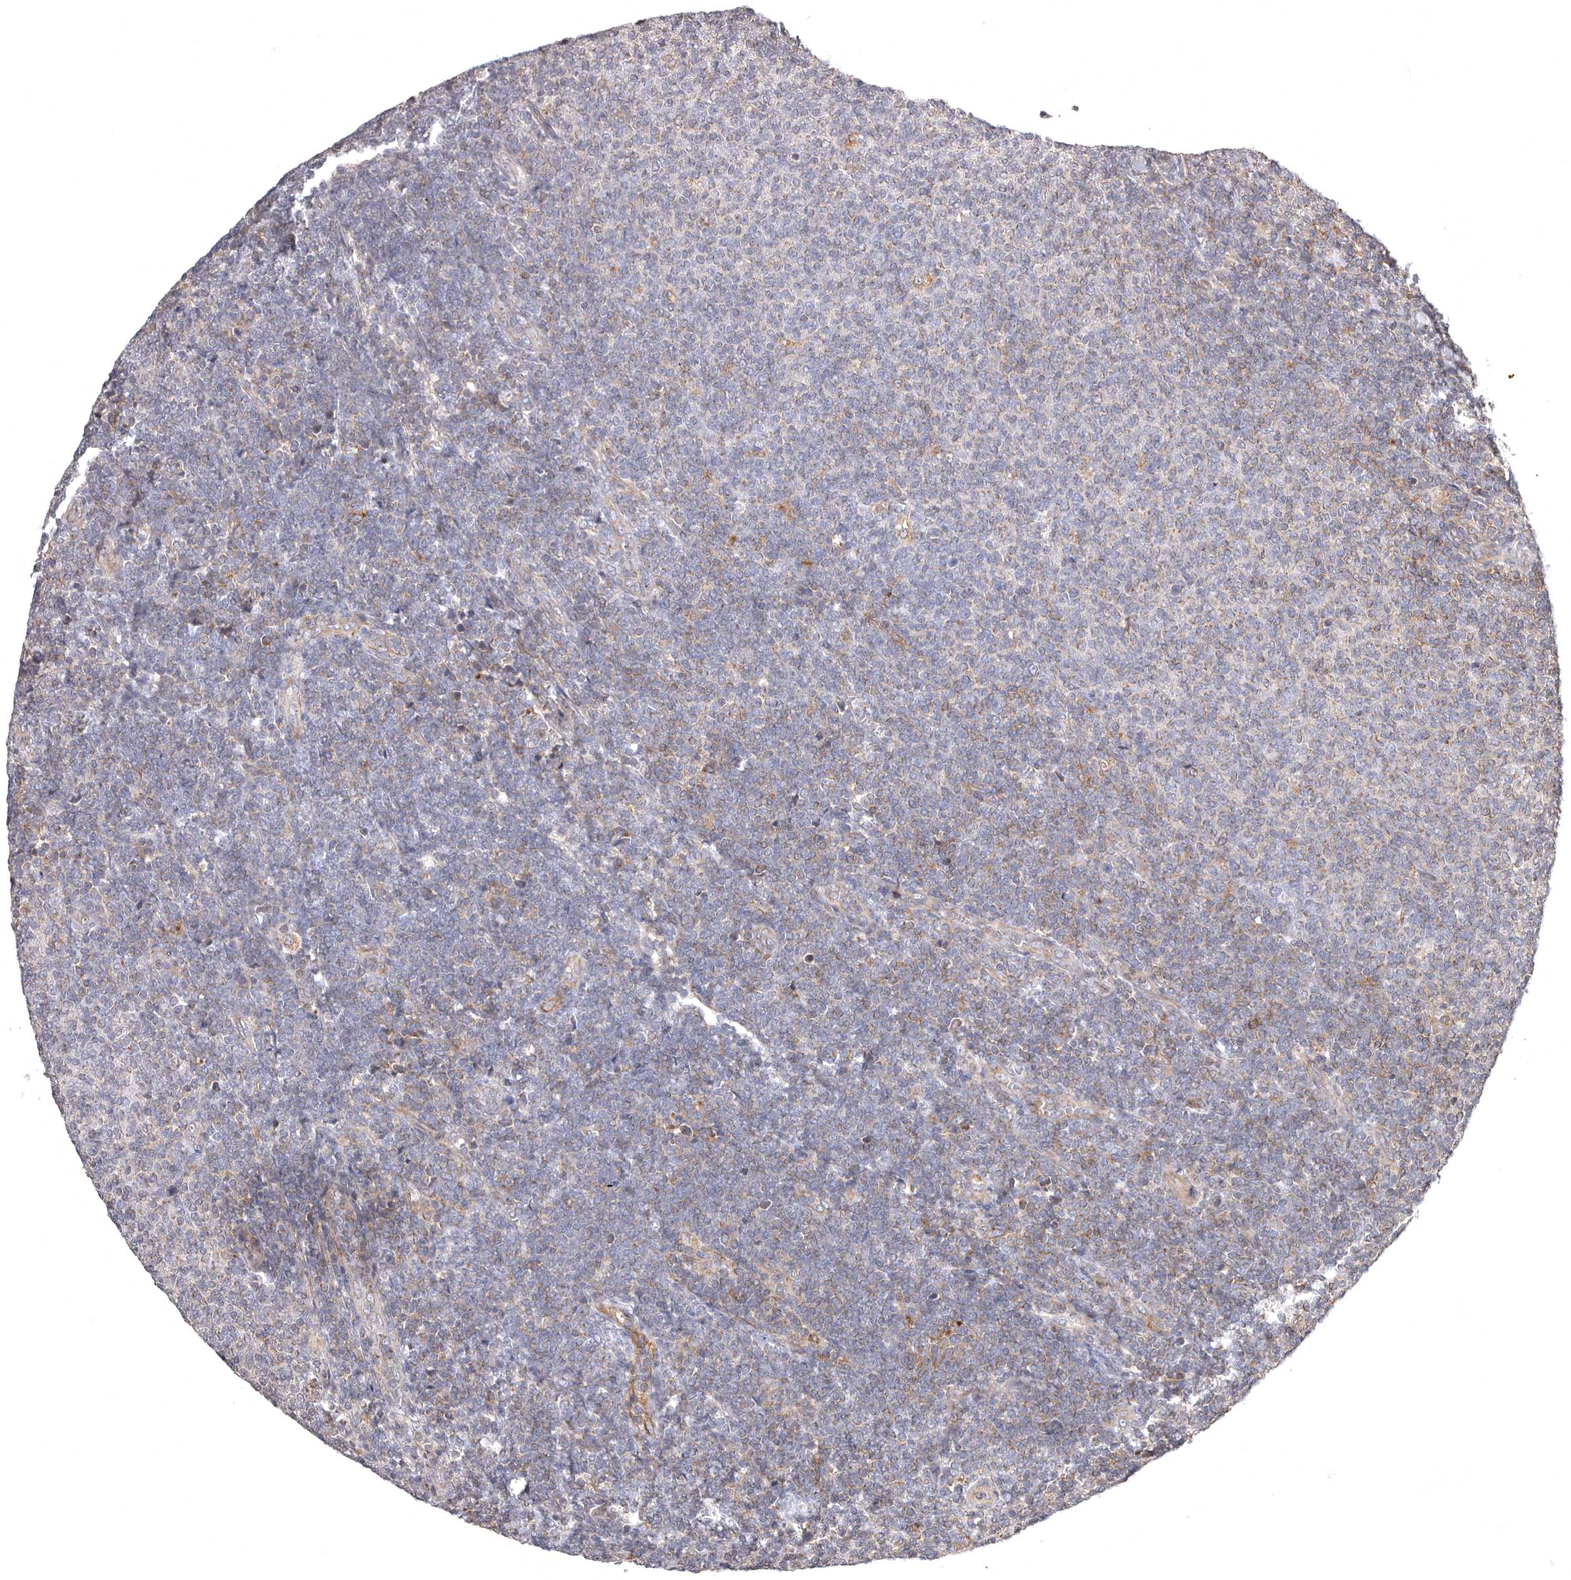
{"staining": {"intensity": "weak", "quantity": "<25%", "location": "cytoplasmic/membranous"}, "tissue": "lymphoma", "cell_type": "Tumor cells", "image_type": "cancer", "snomed": [{"axis": "morphology", "description": "Malignant lymphoma, non-Hodgkin's type, Low grade"}, {"axis": "topography", "description": "Lymph node"}], "caption": "IHC of lymphoma displays no expression in tumor cells.", "gene": "ADCY2", "patient": {"sex": "male", "age": 66}}